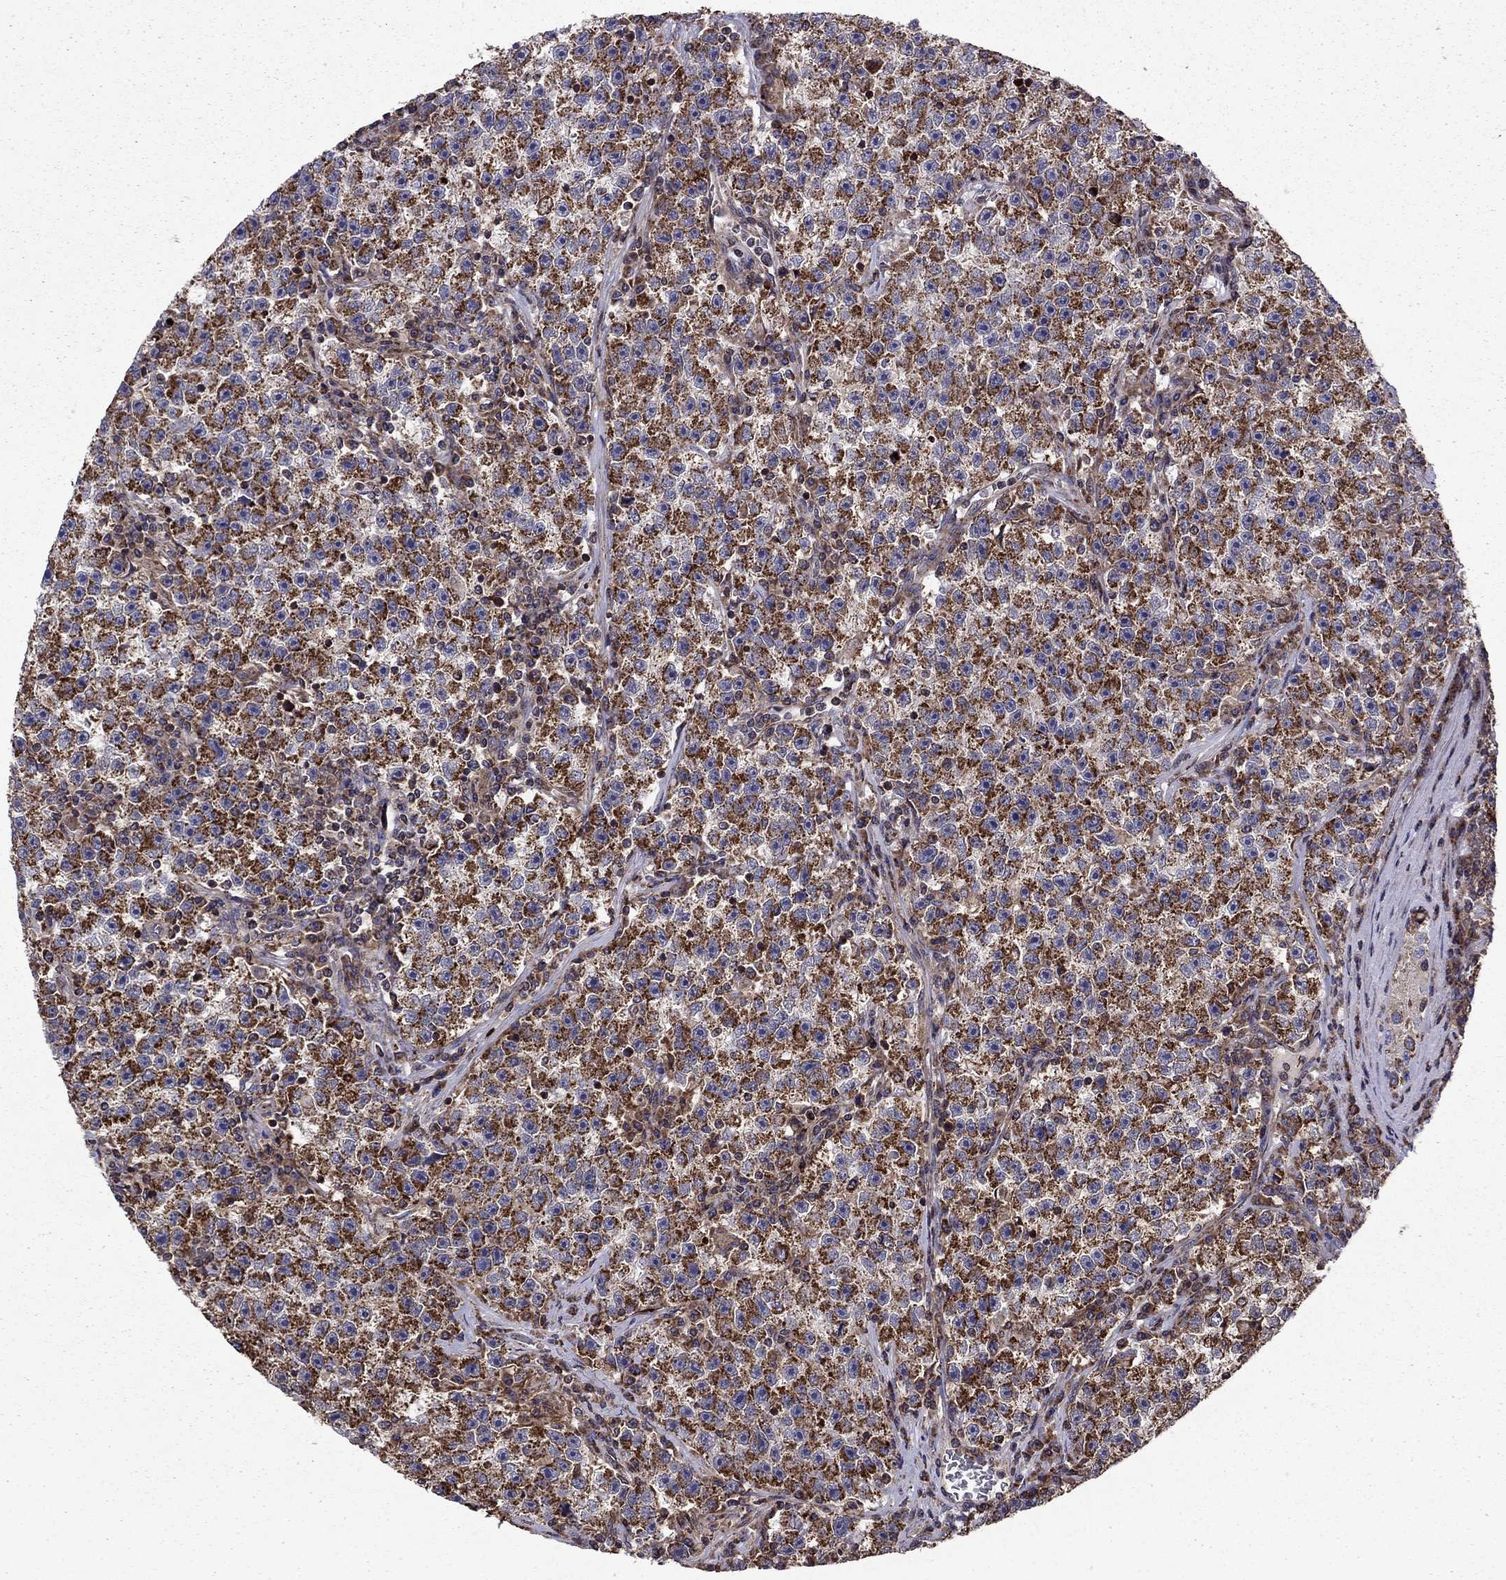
{"staining": {"intensity": "strong", "quantity": "25%-75%", "location": "cytoplasmic/membranous"}, "tissue": "testis cancer", "cell_type": "Tumor cells", "image_type": "cancer", "snomed": [{"axis": "morphology", "description": "Seminoma, NOS"}, {"axis": "topography", "description": "Testis"}], "caption": "Immunohistochemical staining of seminoma (testis) reveals strong cytoplasmic/membranous protein expression in about 25%-75% of tumor cells.", "gene": "ALG6", "patient": {"sex": "male", "age": 22}}